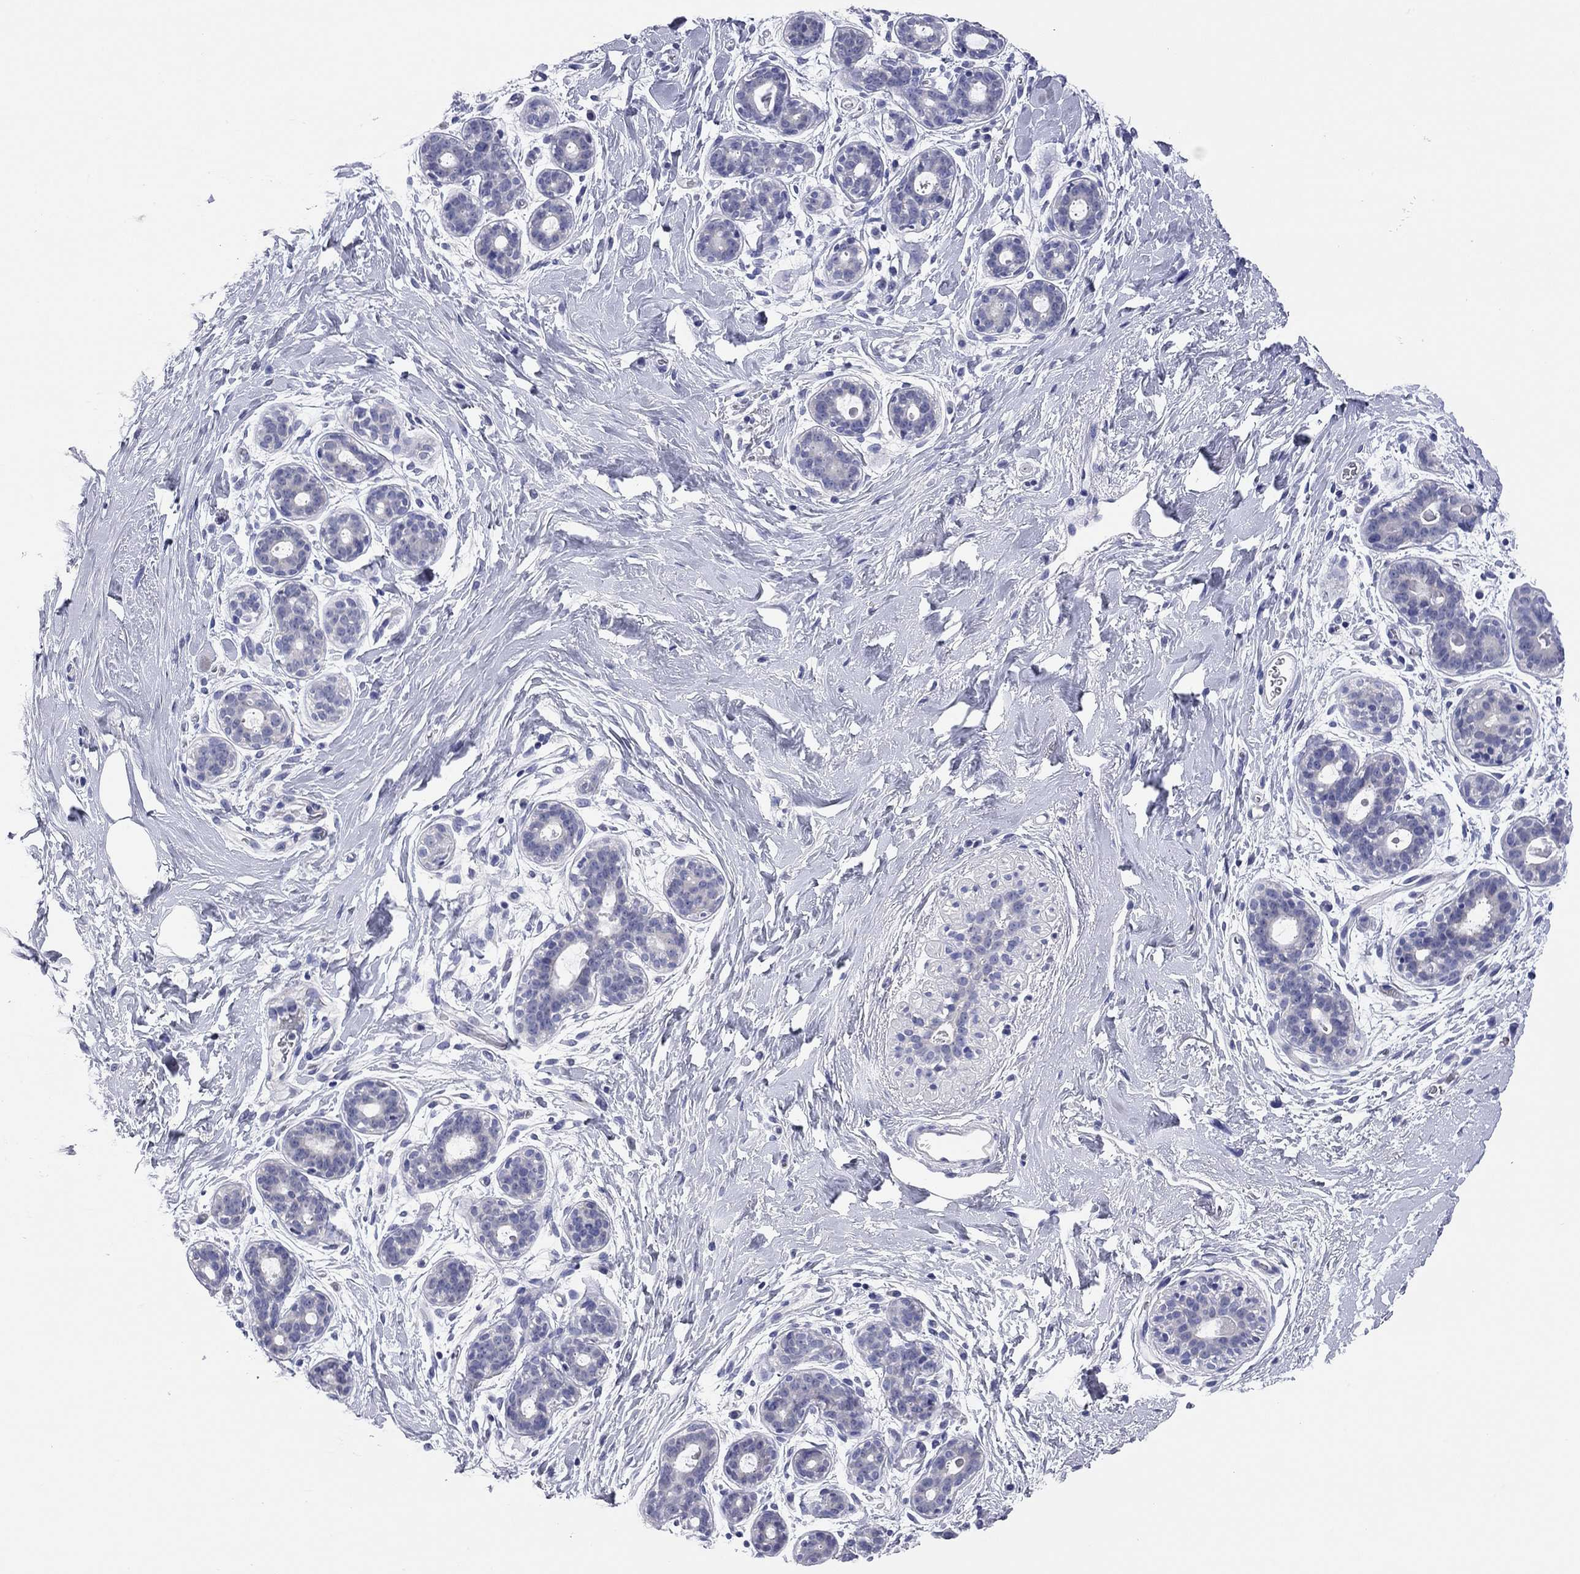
{"staining": {"intensity": "negative", "quantity": "none", "location": "none"}, "tissue": "breast", "cell_type": "Adipocytes", "image_type": "normal", "snomed": [{"axis": "morphology", "description": "Normal tissue, NOS"}, {"axis": "topography", "description": "Breast"}], "caption": "This is an IHC micrograph of normal breast. There is no positivity in adipocytes.", "gene": "ENSG00000269035", "patient": {"sex": "female", "age": 43}}